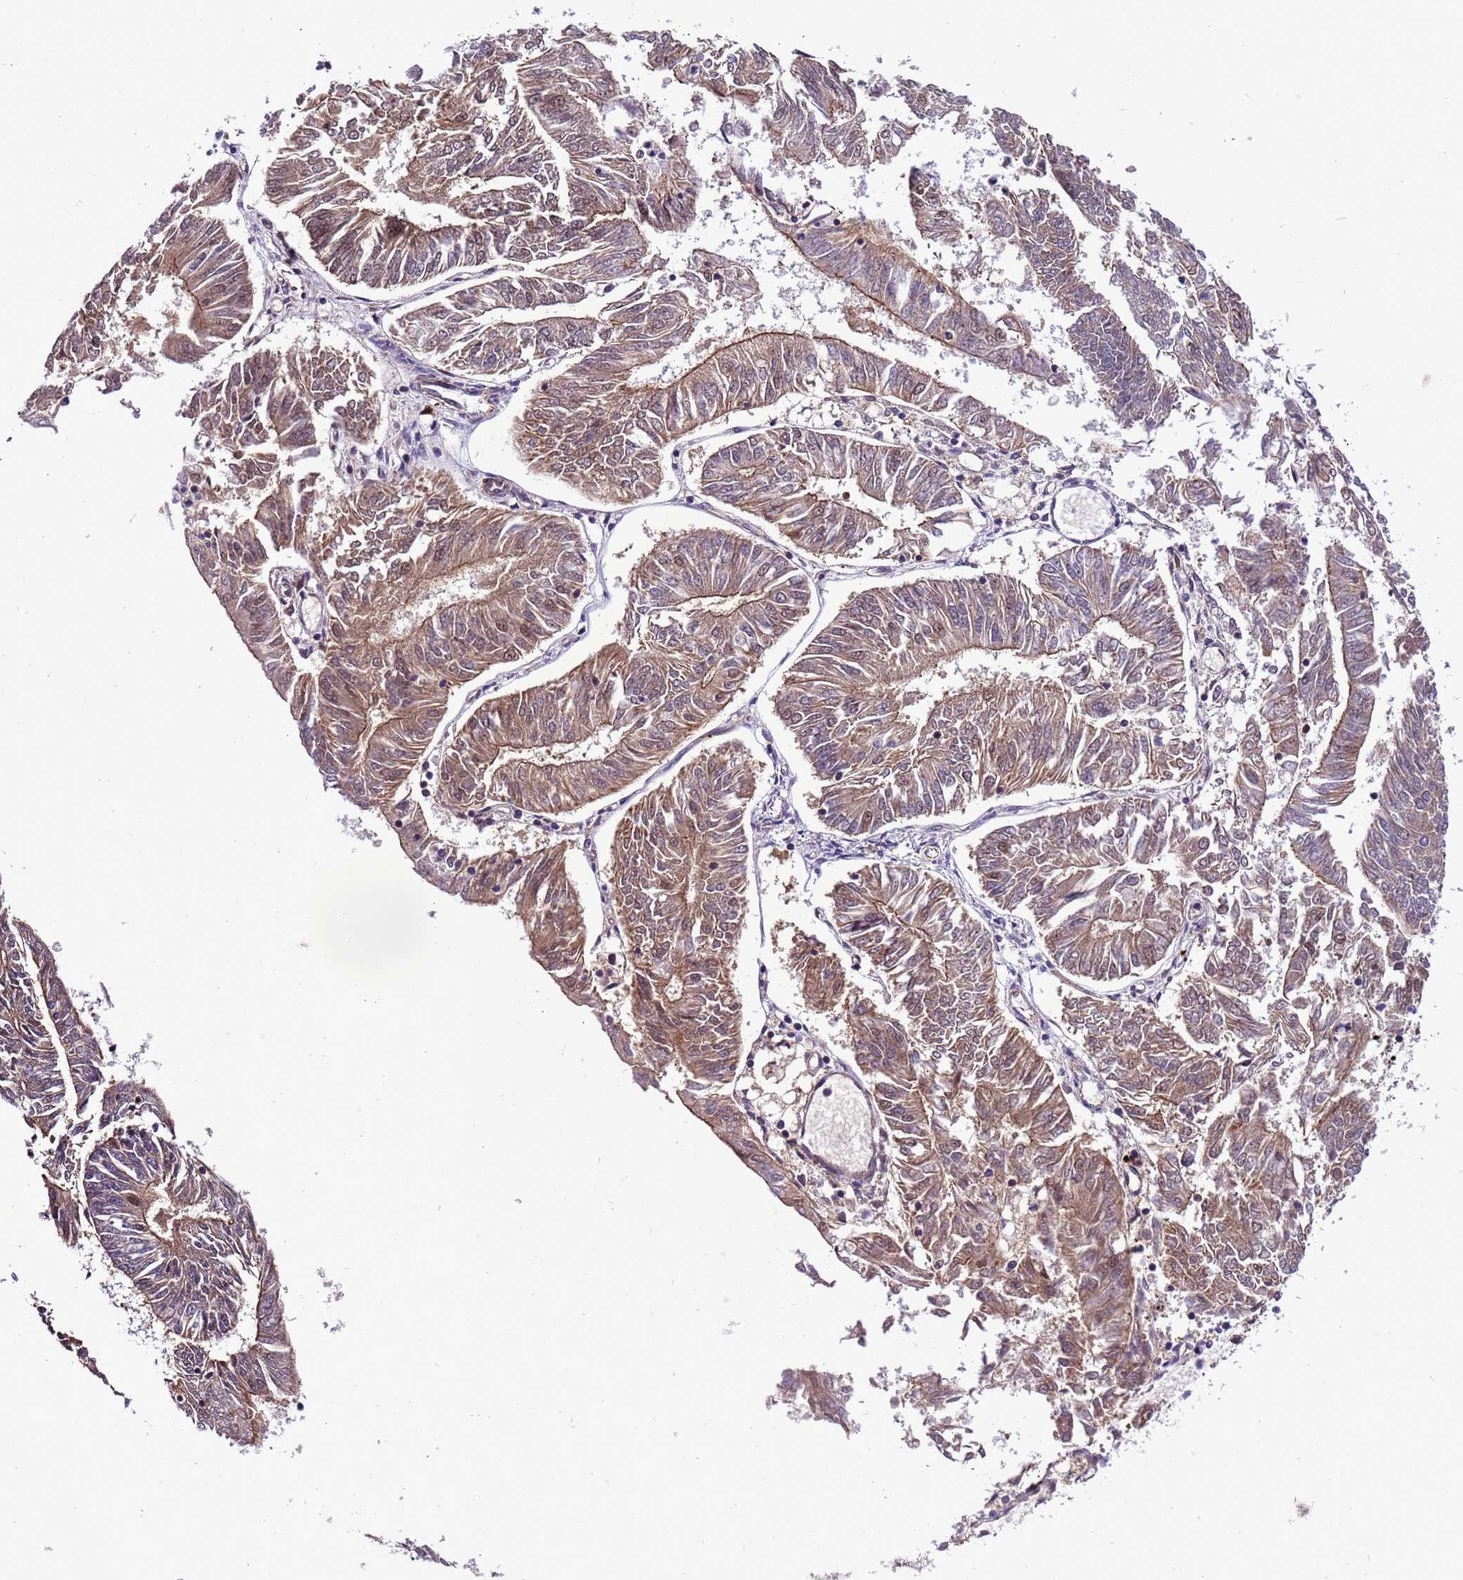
{"staining": {"intensity": "moderate", "quantity": ">75%", "location": "cytoplasmic/membranous"}, "tissue": "endometrial cancer", "cell_type": "Tumor cells", "image_type": "cancer", "snomed": [{"axis": "morphology", "description": "Adenocarcinoma, NOS"}, {"axis": "topography", "description": "Endometrium"}], "caption": "A micrograph of endometrial cancer stained for a protein displays moderate cytoplasmic/membranous brown staining in tumor cells. (Stains: DAB (3,3'-diaminobenzidine) in brown, nuclei in blue, Microscopy: brightfield microscopy at high magnification).", "gene": "RASD1", "patient": {"sex": "female", "age": 58}}